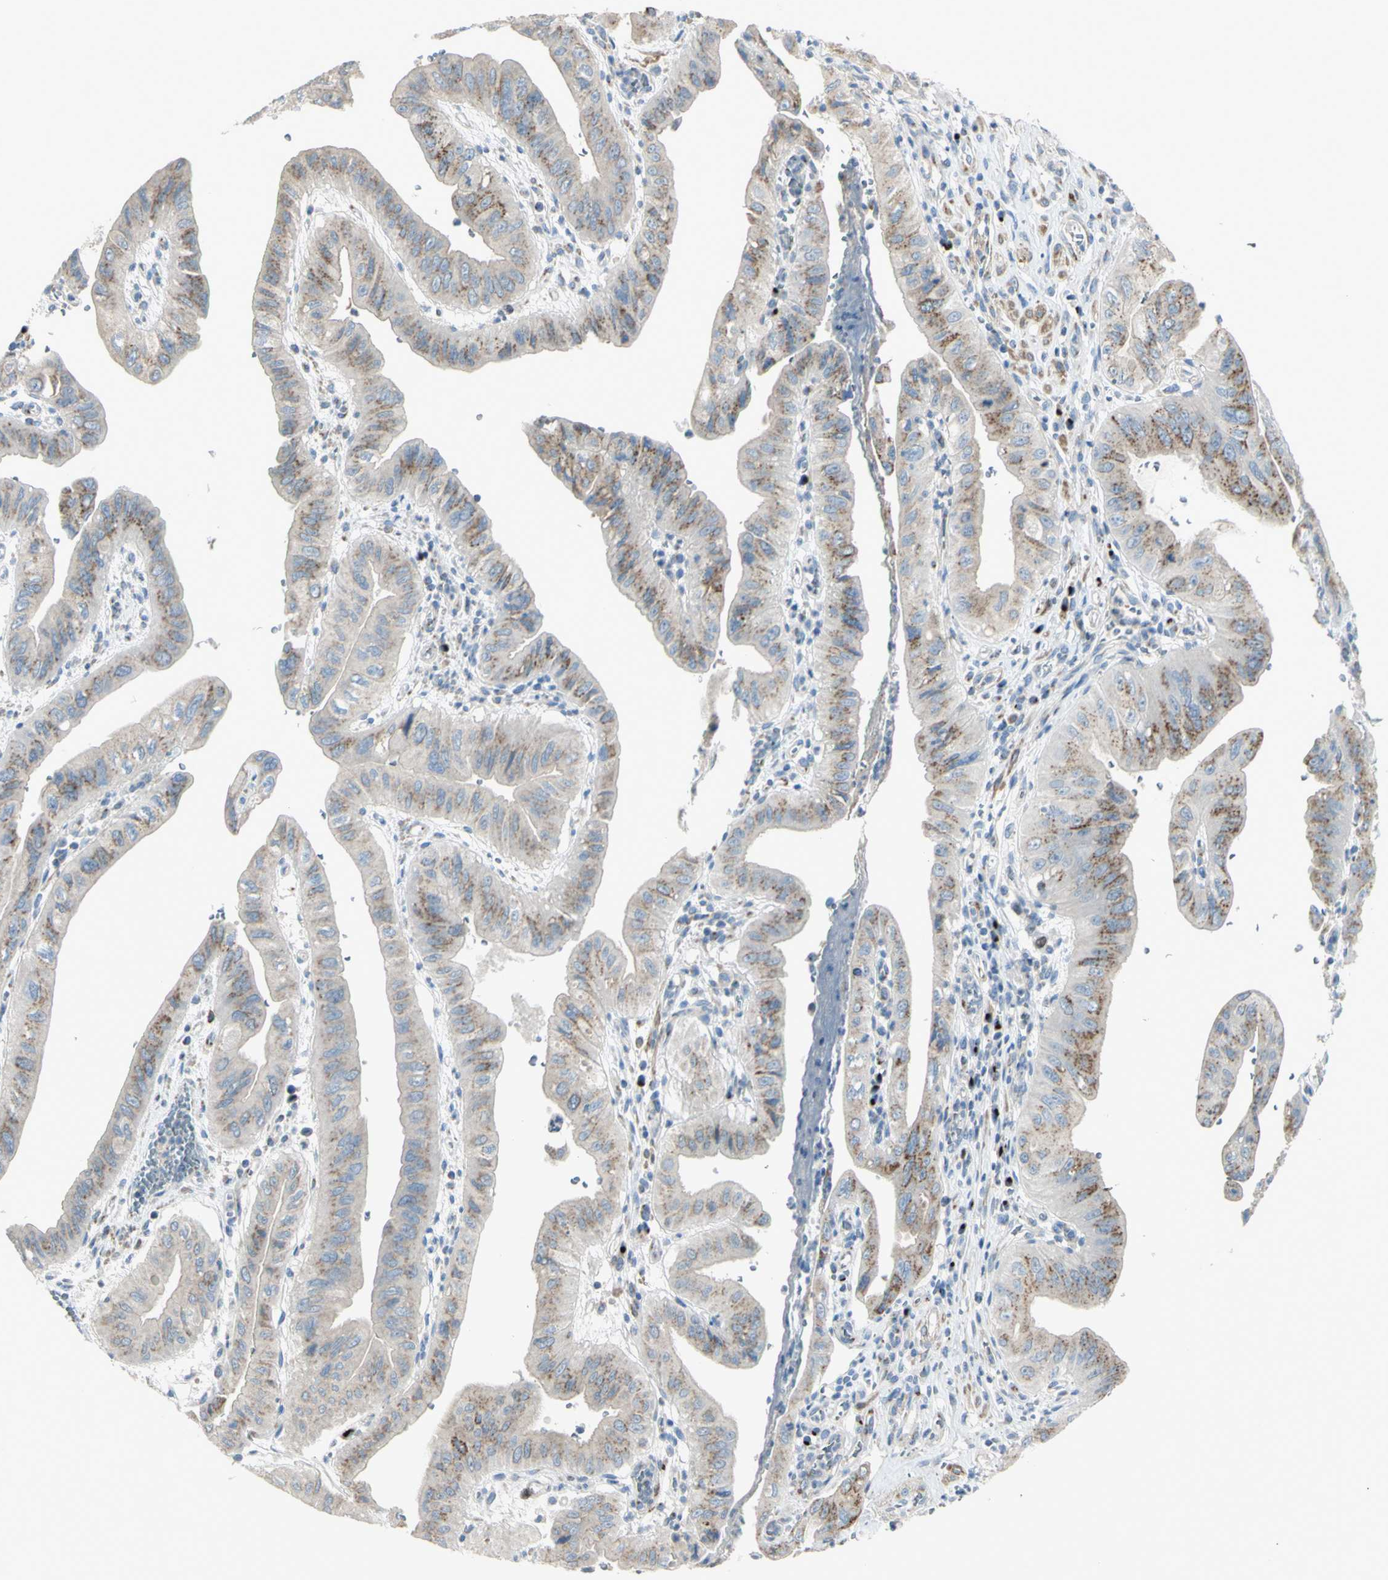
{"staining": {"intensity": "moderate", "quantity": "25%-75%", "location": "cytoplasmic/membranous"}, "tissue": "pancreatic cancer", "cell_type": "Tumor cells", "image_type": "cancer", "snomed": [{"axis": "morphology", "description": "Normal tissue, NOS"}, {"axis": "topography", "description": "Lymph node"}], "caption": "A brown stain labels moderate cytoplasmic/membranous staining of a protein in human pancreatic cancer tumor cells.", "gene": "B4GALT3", "patient": {"sex": "male", "age": 50}}